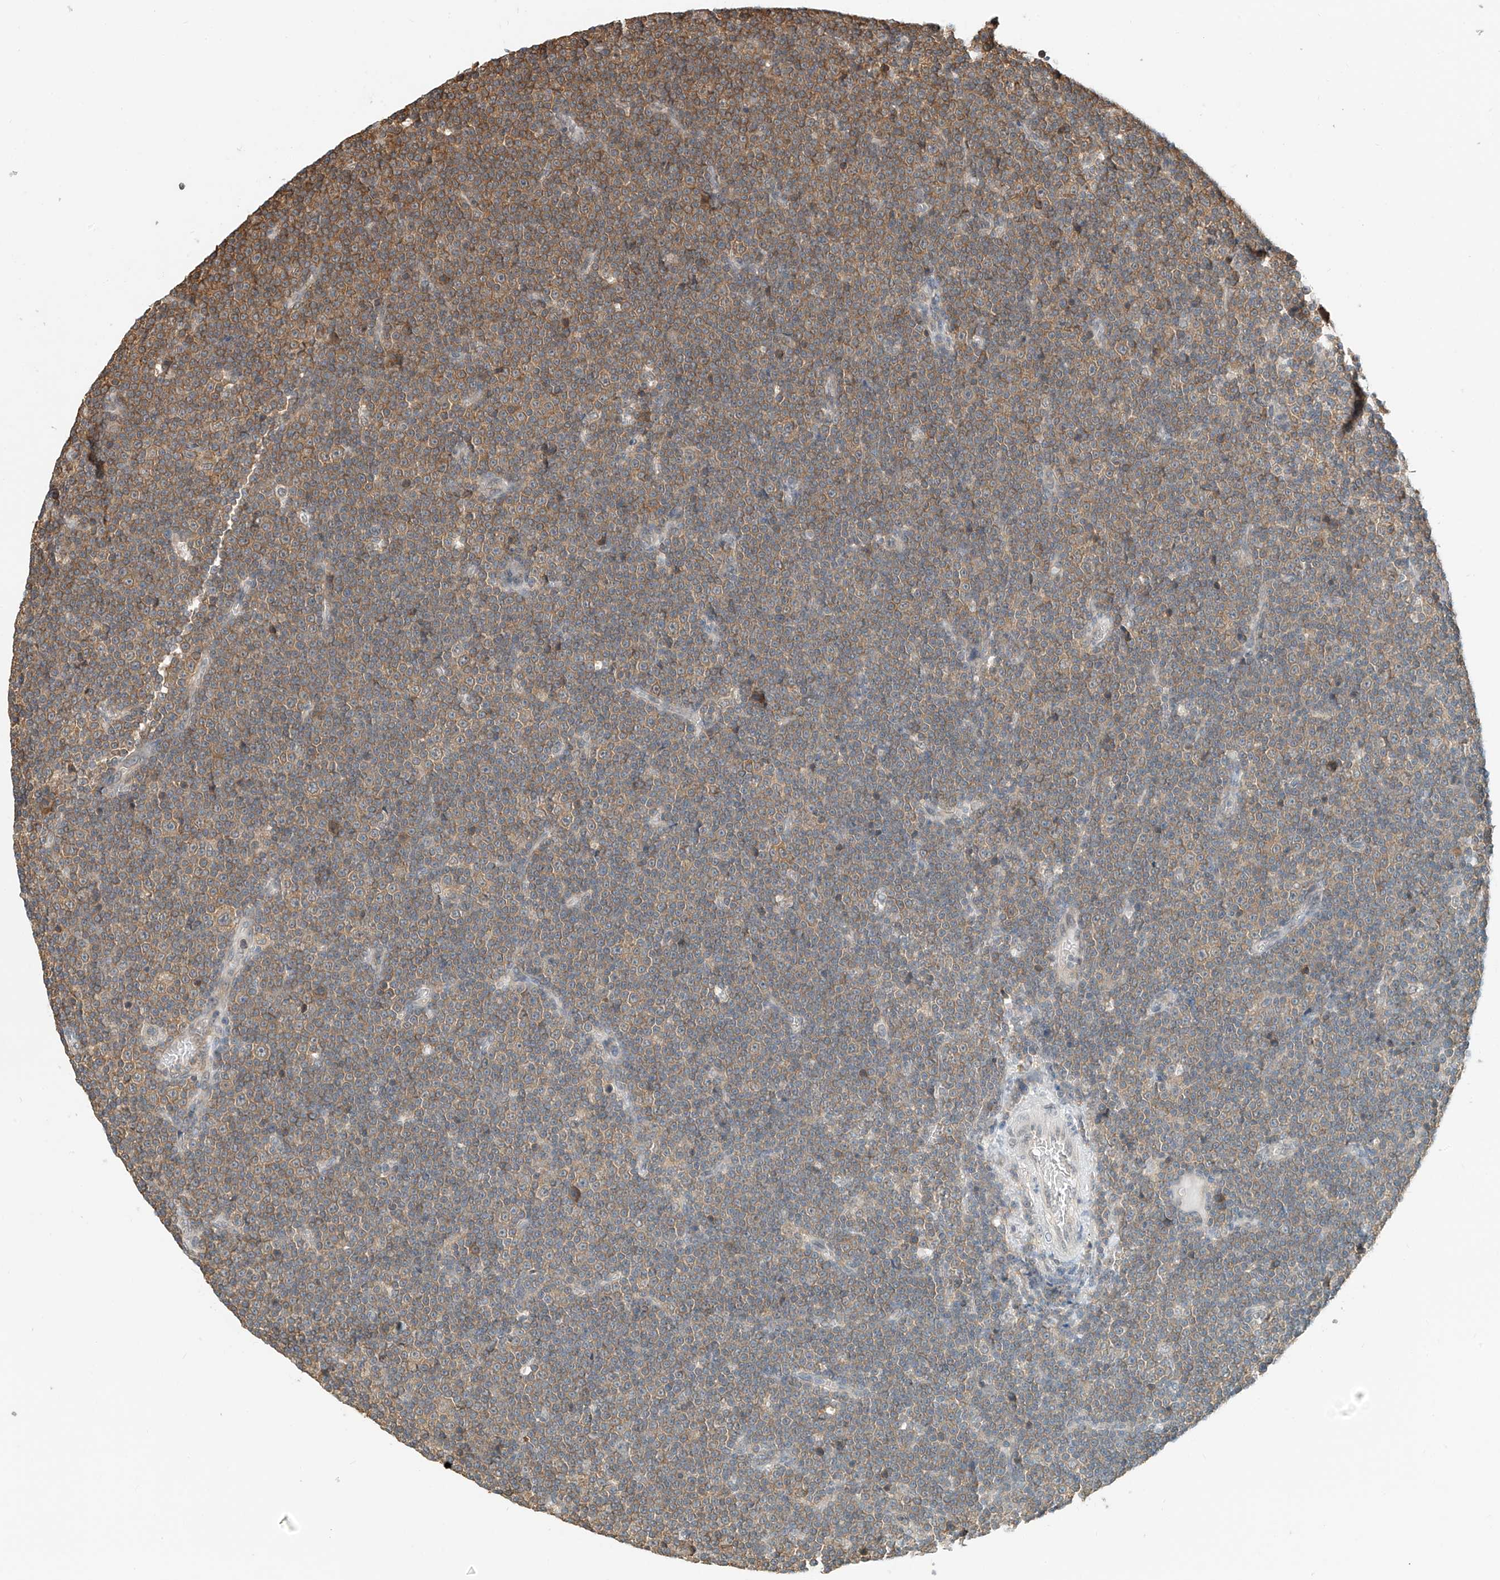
{"staining": {"intensity": "moderate", "quantity": "<25%", "location": "cytoplasmic/membranous"}, "tissue": "lymphoma", "cell_type": "Tumor cells", "image_type": "cancer", "snomed": [{"axis": "morphology", "description": "Malignant lymphoma, non-Hodgkin's type, Low grade"}, {"axis": "topography", "description": "Lymph node"}], "caption": "Protein expression analysis of human lymphoma reveals moderate cytoplasmic/membranous expression in about <25% of tumor cells.", "gene": "PPA2", "patient": {"sex": "female", "age": 67}}